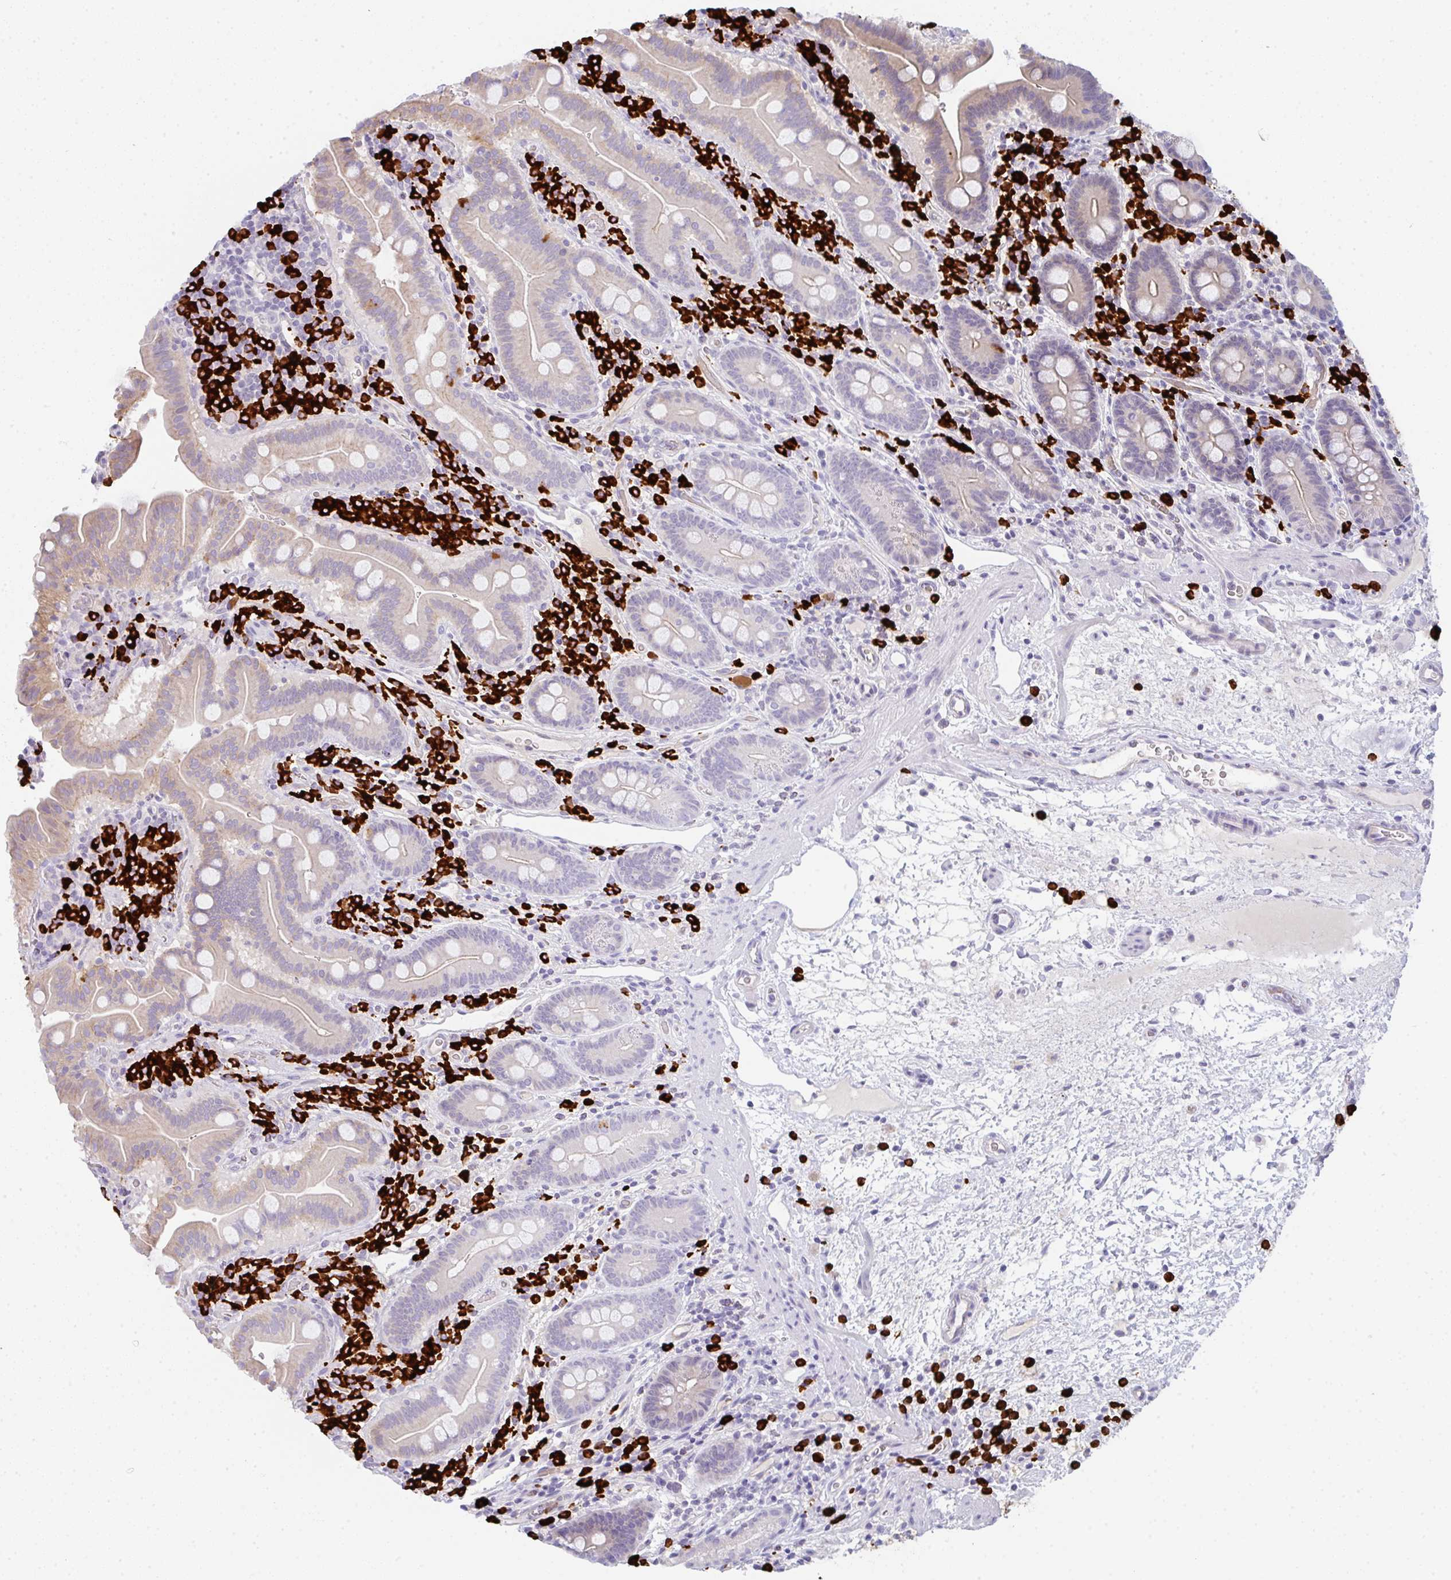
{"staining": {"intensity": "weak", "quantity": "25%-75%", "location": "cytoplasmic/membranous"}, "tissue": "small intestine", "cell_type": "Glandular cells", "image_type": "normal", "snomed": [{"axis": "morphology", "description": "Normal tissue, NOS"}, {"axis": "topography", "description": "Small intestine"}], "caption": "DAB immunohistochemical staining of normal small intestine exhibits weak cytoplasmic/membranous protein expression in approximately 25%-75% of glandular cells. (Brightfield microscopy of DAB IHC at high magnification).", "gene": "CACNA1S", "patient": {"sex": "male", "age": 26}}